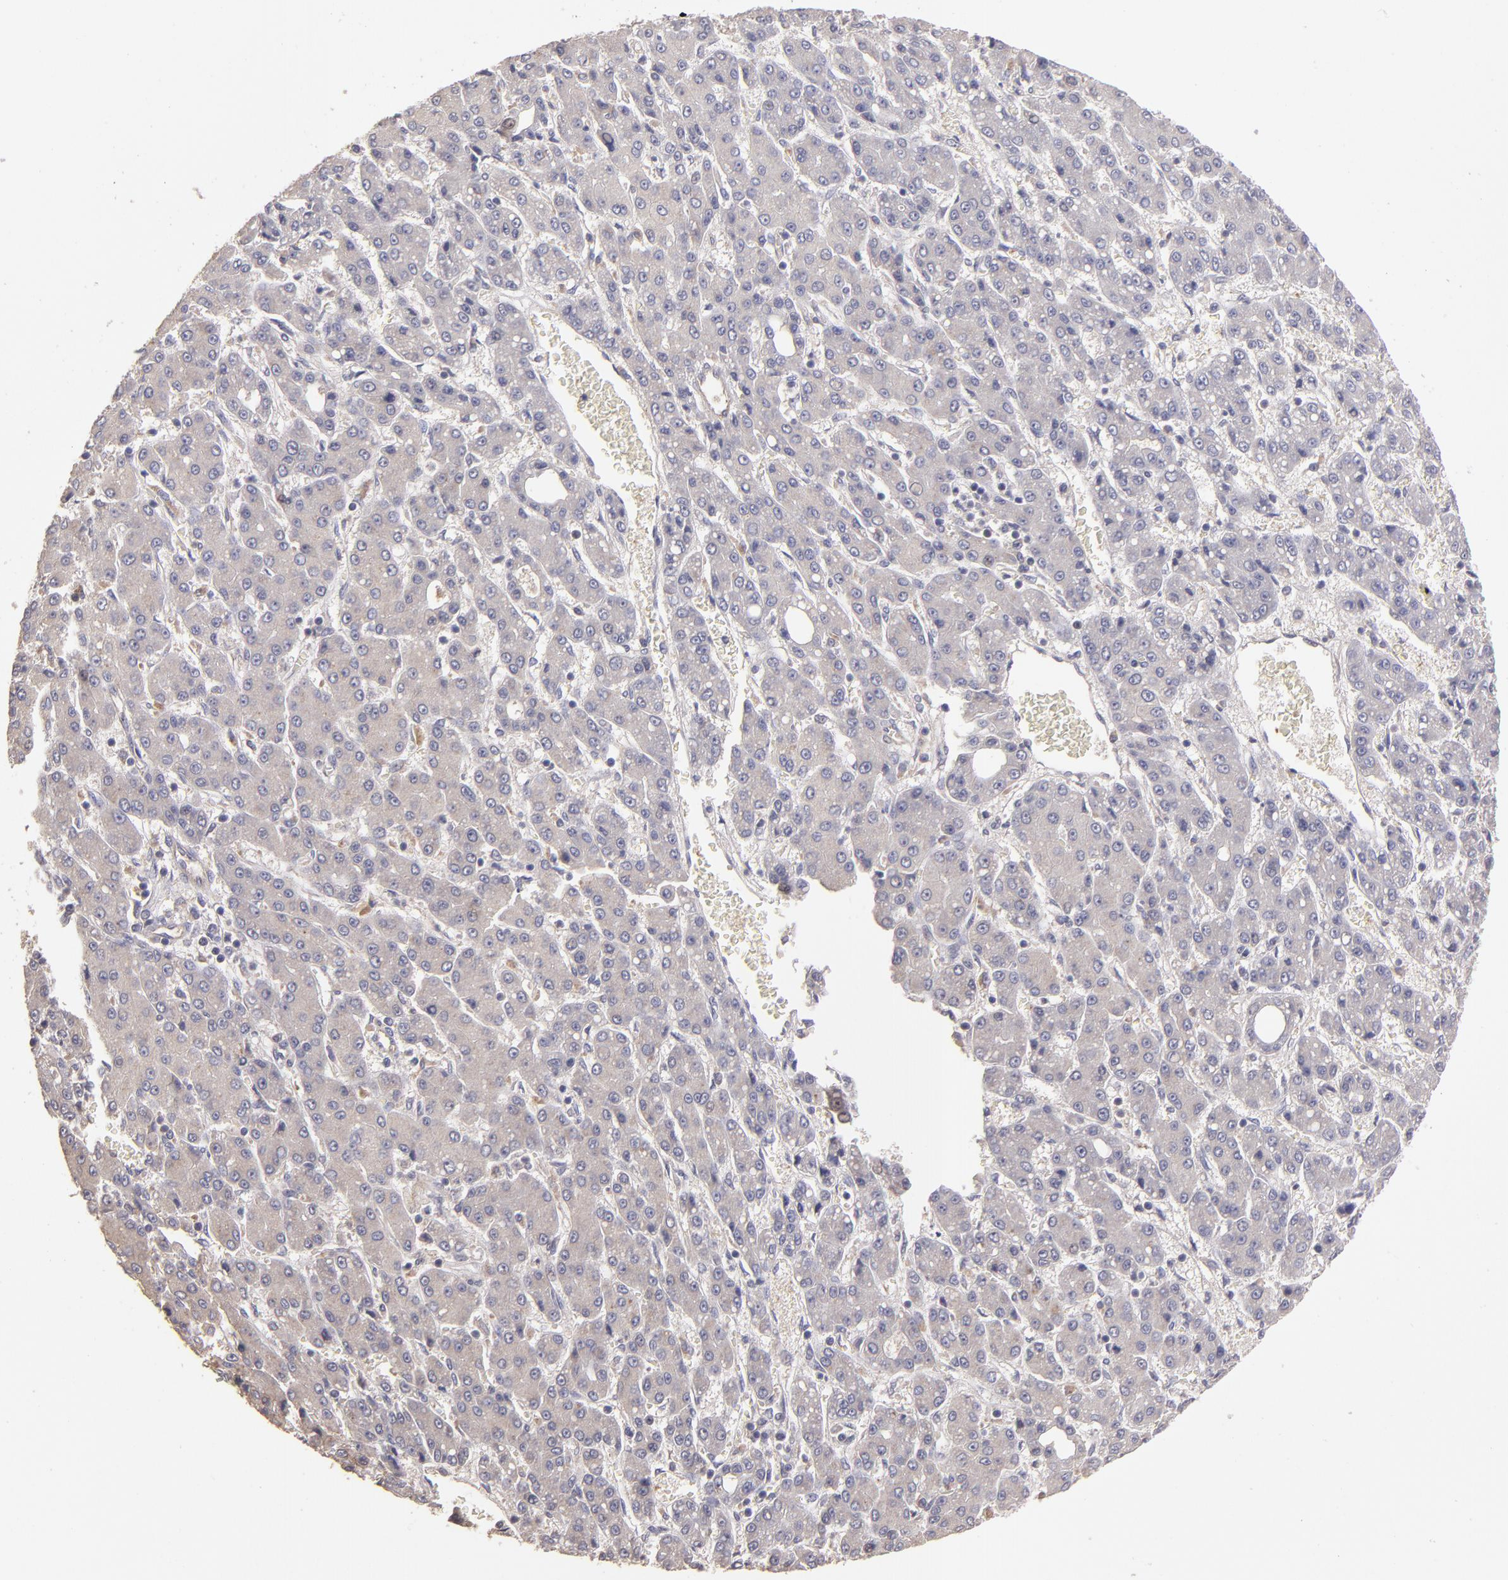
{"staining": {"intensity": "negative", "quantity": "none", "location": "none"}, "tissue": "liver cancer", "cell_type": "Tumor cells", "image_type": "cancer", "snomed": [{"axis": "morphology", "description": "Carcinoma, Hepatocellular, NOS"}, {"axis": "topography", "description": "Liver"}], "caption": "High power microscopy photomicrograph of an immunohistochemistry (IHC) histopathology image of liver hepatocellular carcinoma, revealing no significant expression in tumor cells. Brightfield microscopy of IHC stained with DAB (brown) and hematoxylin (blue), captured at high magnification.", "gene": "GNAZ", "patient": {"sex": "male", "age": 69}}